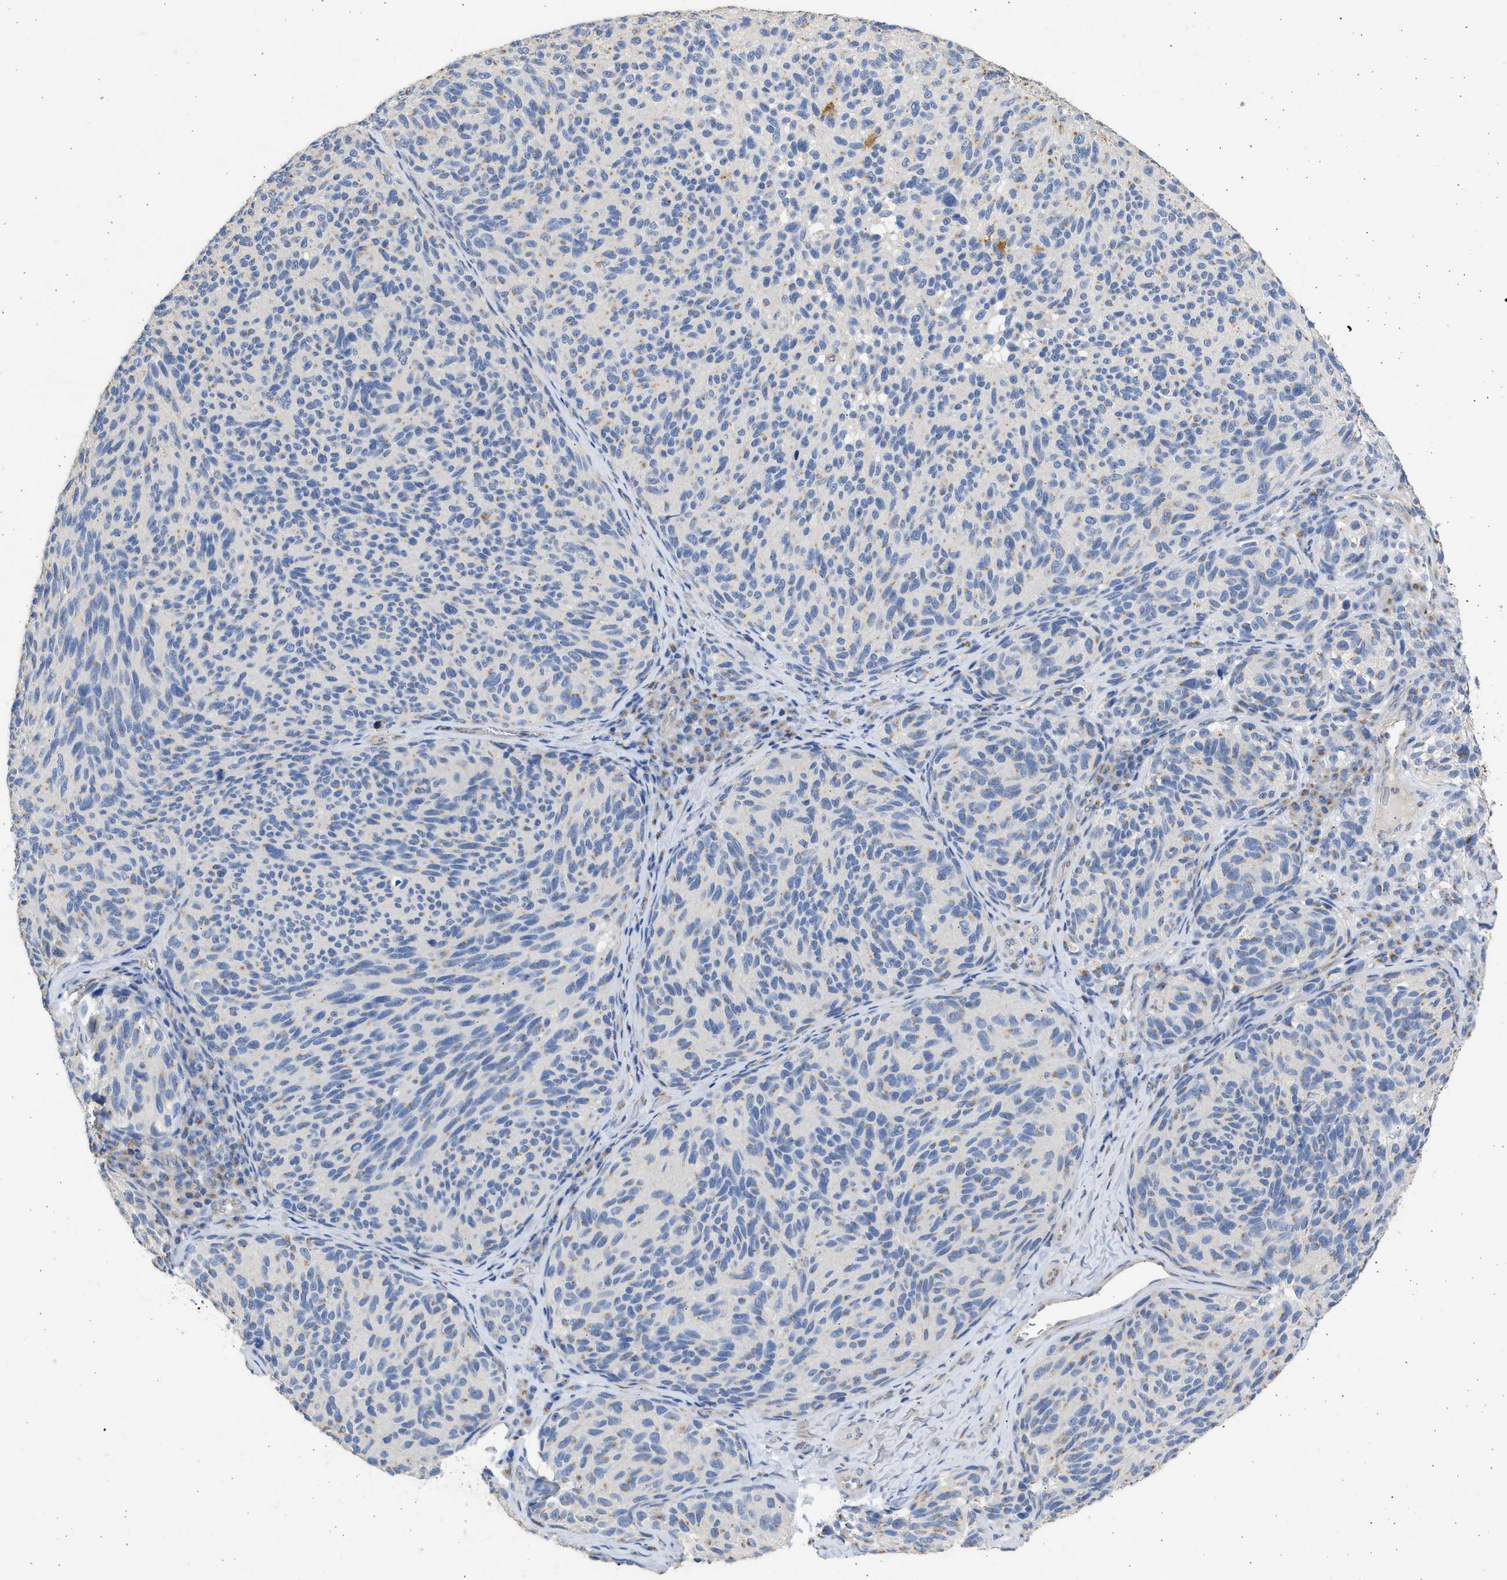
{"staining": {"intensity": "negative", "quantity": "none", "location": "none"}, "tissue": "melanoma", "cell_type": "Tumor cells", "image_type": "cancer", "snomed": [{"axis": "morphology", "description": "Malignant melanoma, NOS"}, {"axis": "topography", "description": "Skin"}], "caption": "This image is of malignant melanoma stained with immunohistochemistry to label a protein in brown with the nuclei are counter-stained blue. There is no expression in tumor cells.", "gene": "IPO8", "patient": {"sex": "female", "age": 73}}